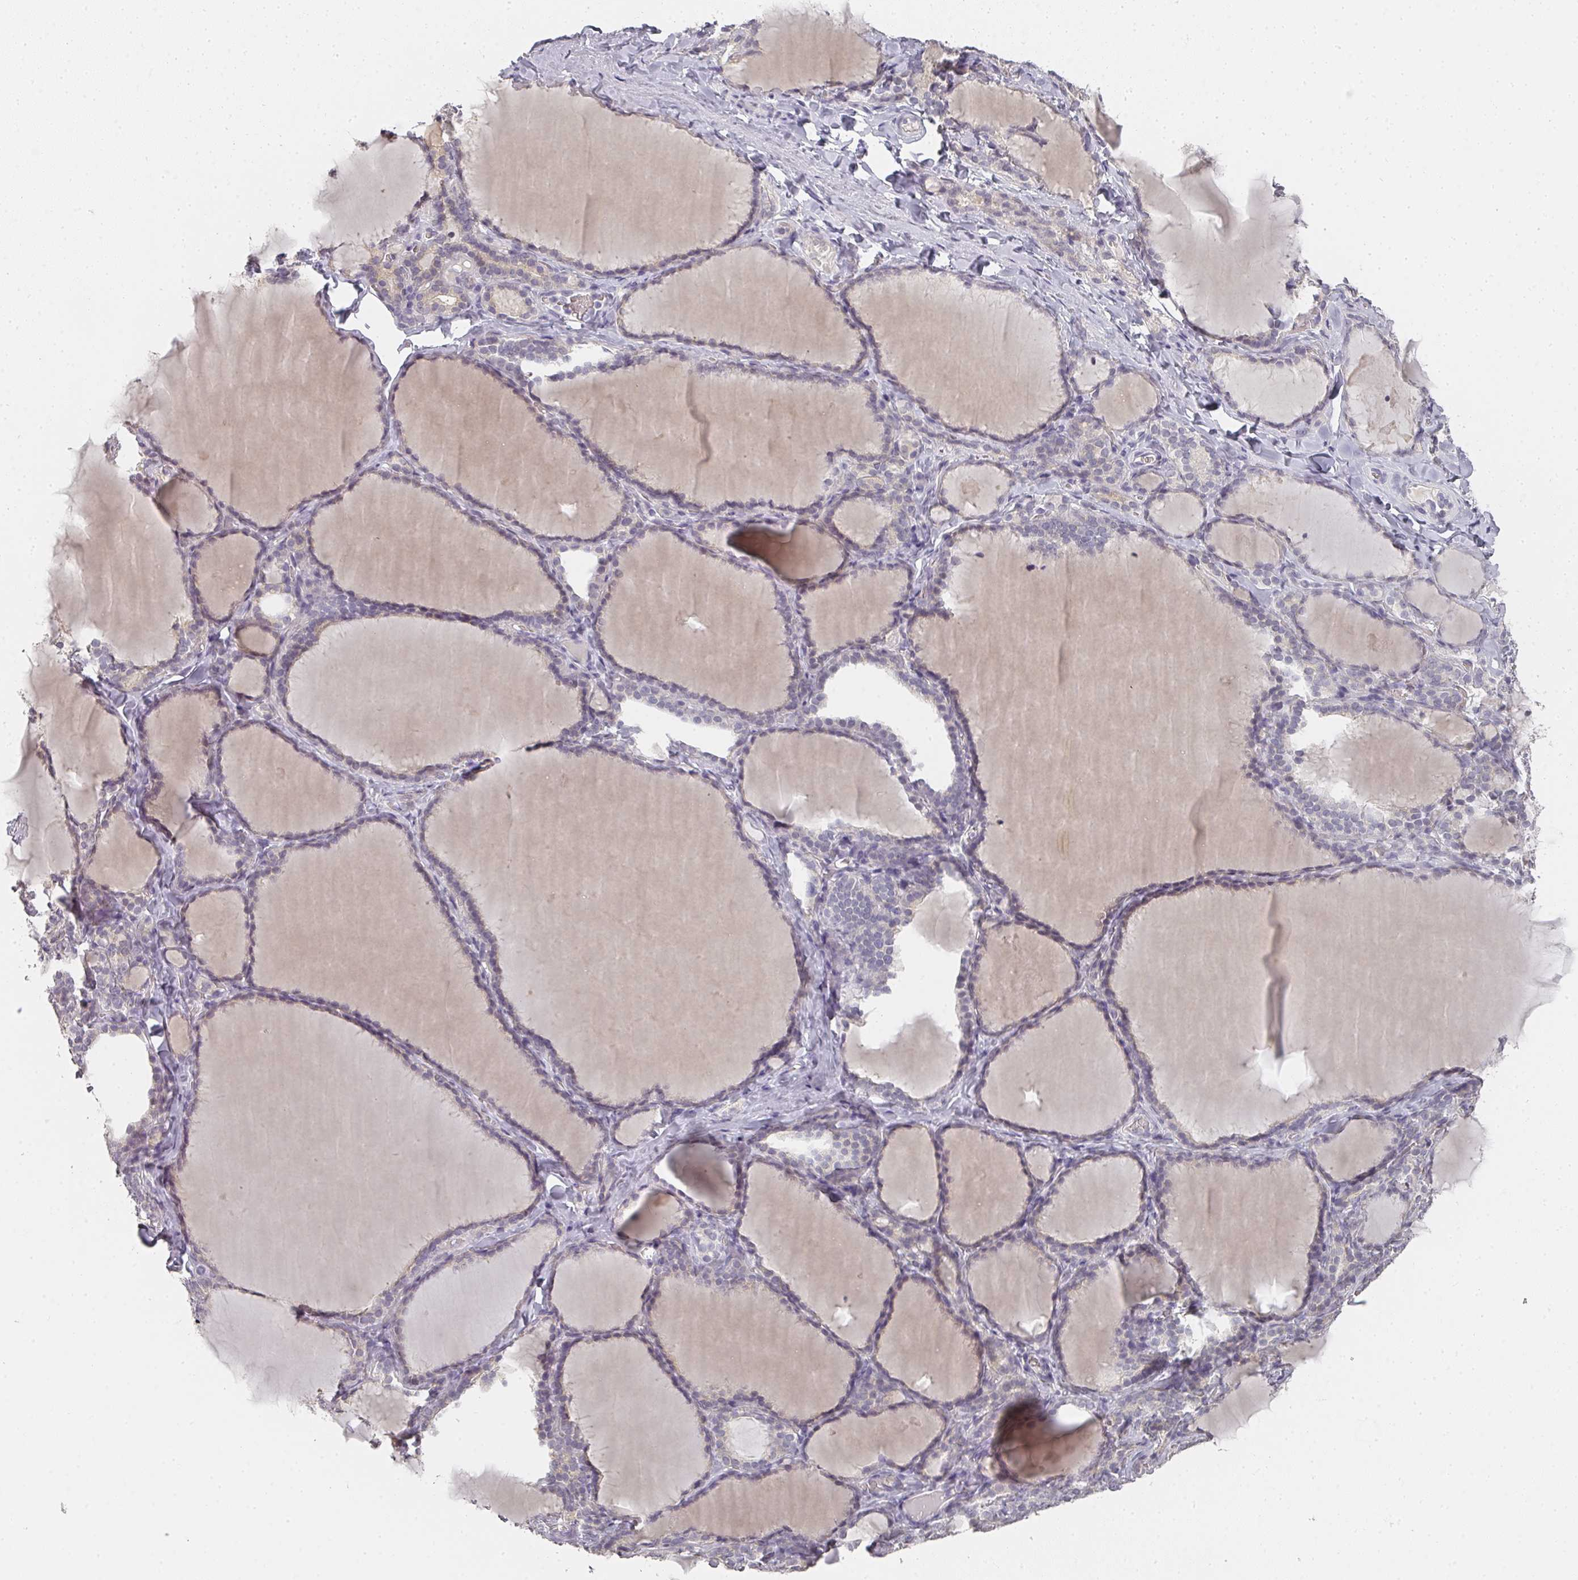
{"staining": {"intensity": "weak", "quantity": "<25%", "location": "cytoplasmic/membranous"}, "tissue": "thyroid gland", "cell_type": "Glandular cells", "image_type": "normal", "snomed": [{"axis": "morphology", "description": "Normal tissue, NOS"}, {"axis": "topography", "description": "Thyroid gland"}], "caption": "A micrograph of thyroid gland stained for a protein reveals no brown staining in glandular cells.", "gene": "SHISA2", "patient": {"sex": "female", "age": 31}}